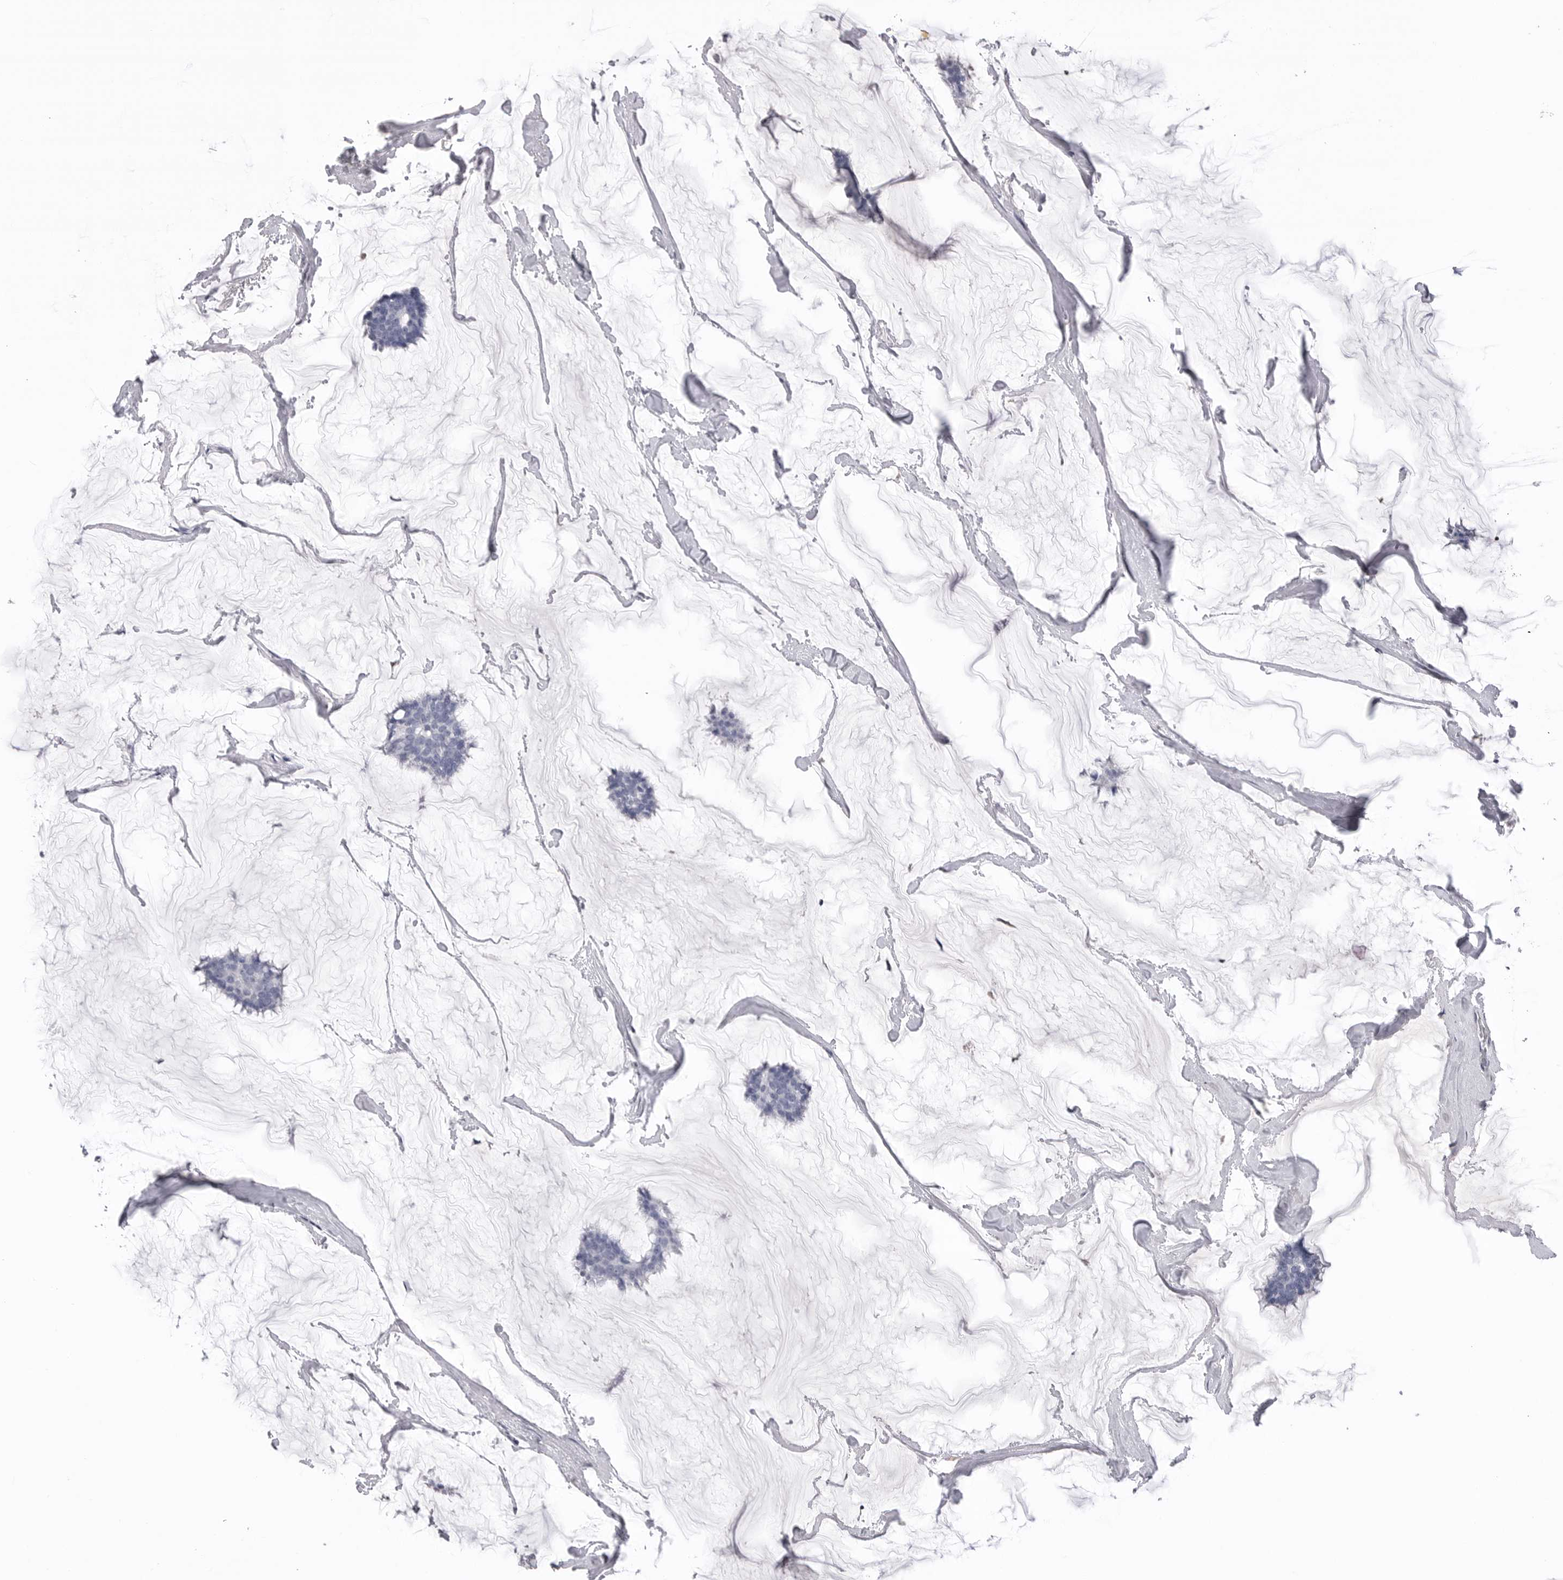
{"staining": {"intensity": "negative", "quantity": "none", "location": "none"}, "tissue": "breast cancer", "cell_type": "Tumor cells", "image_type": "cancer", "snomed": [{"axis": "morphology", "description": "Duct carcinoma"}, {"axis": "topography", "description": "Breast"}], "caption": "Immunohistochemistry micrograph of neoplastic tissue: human breast intraductal carcinoma stained with DAB reveals no significant protein staining in tumor cells. (Brightfield microscopy of DAB immunohistochemistry at high magnification).", "gene": "DLGAP3", "patient": {"sex": "female", "age": 93}}